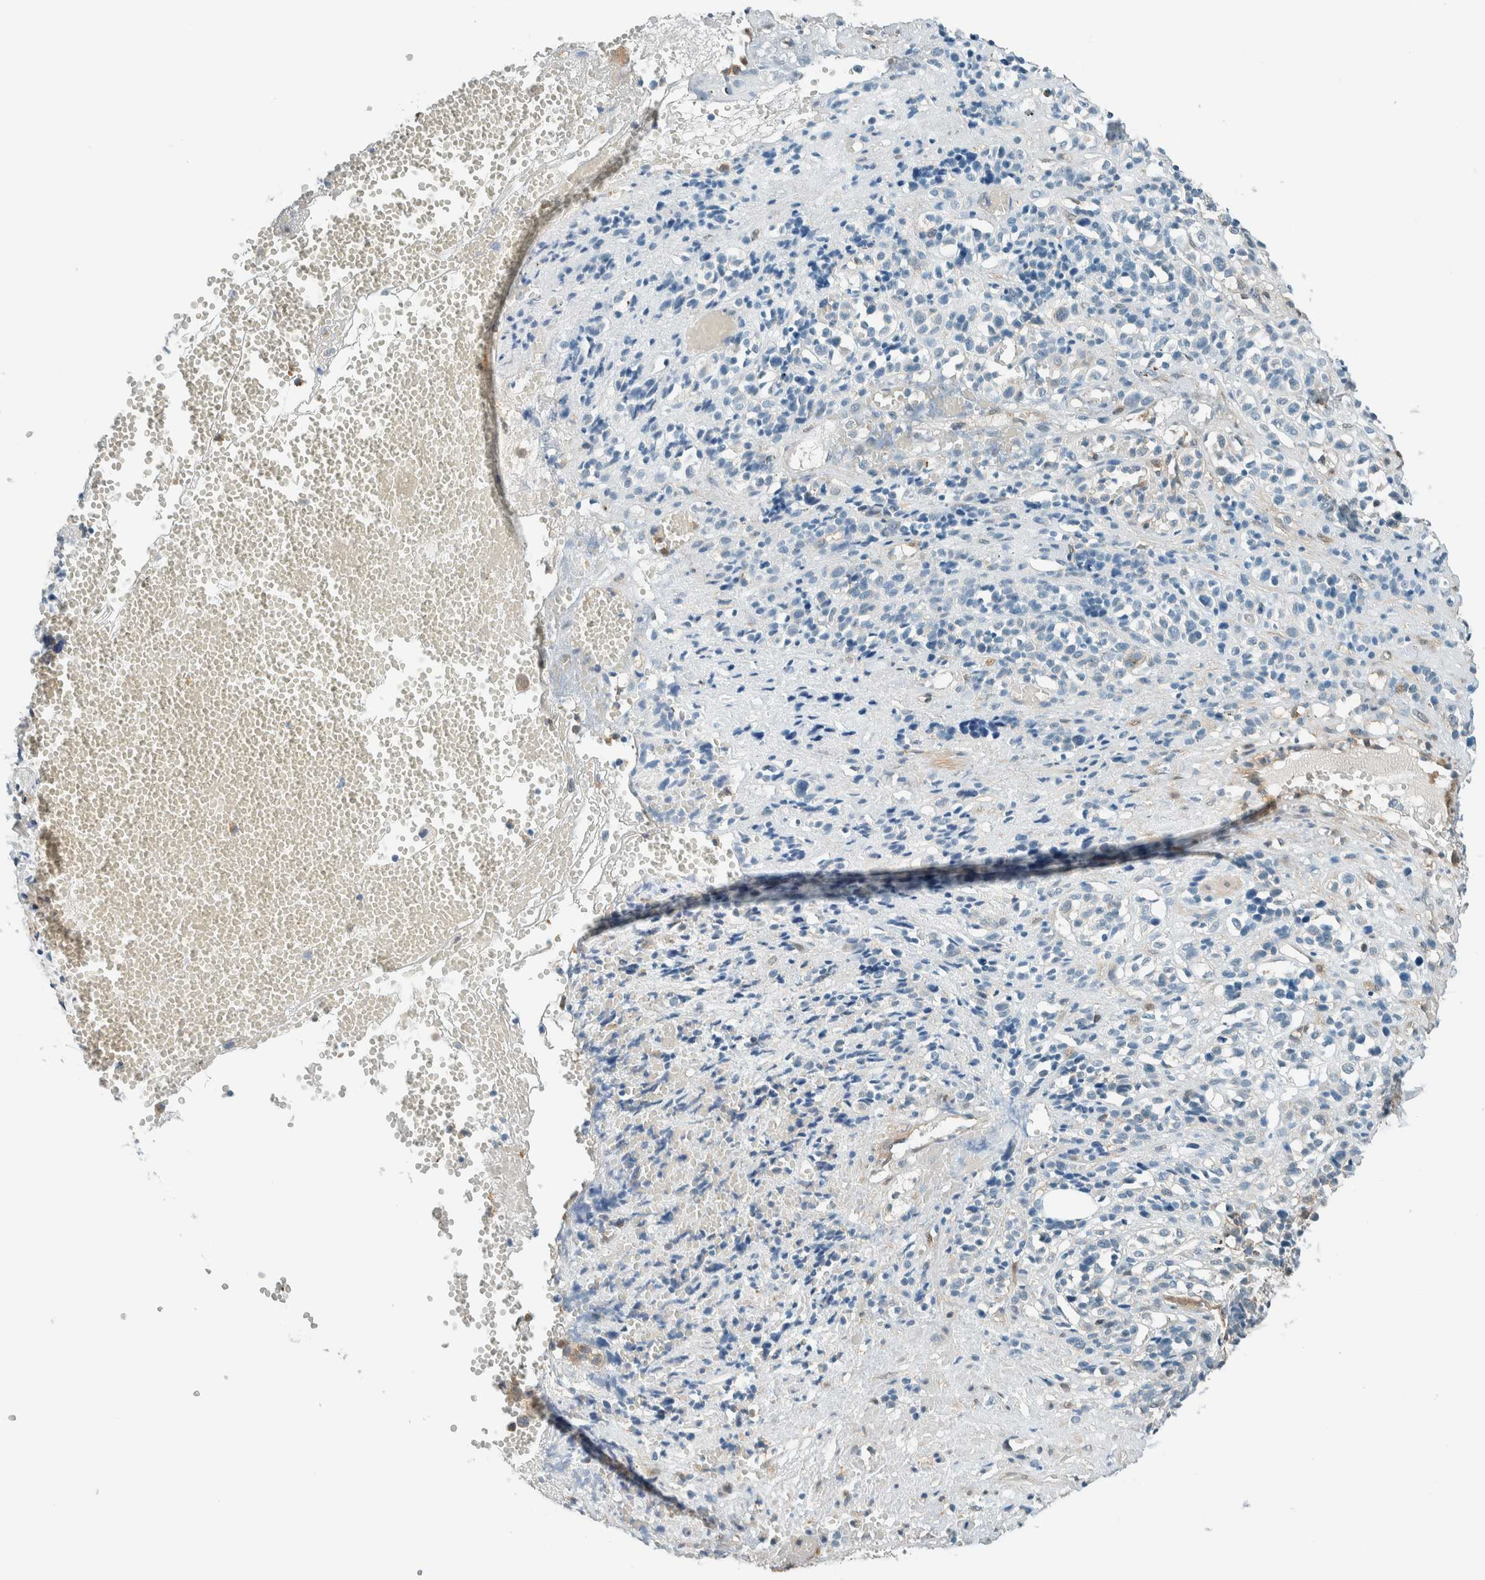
{"staining": {"intensity": "weak", "quantity": "<25%", "location": "cytoplasmic/membranous"}, "tissue": "melanoma", "cell_type": "Tumor cells", "image_type": "cancer", "snomed": [{"axis": "morphology", "description": "Malignant melanoma, Metastatic site"}, {"axis": "topography", "description": "Skin"}], "caption": "Melanoma stained for a protein using immunohistochemistry demonstrates no positivity tumor cells.", "gene": "NXN", "patient": {"sex": "female", "age": 74}}